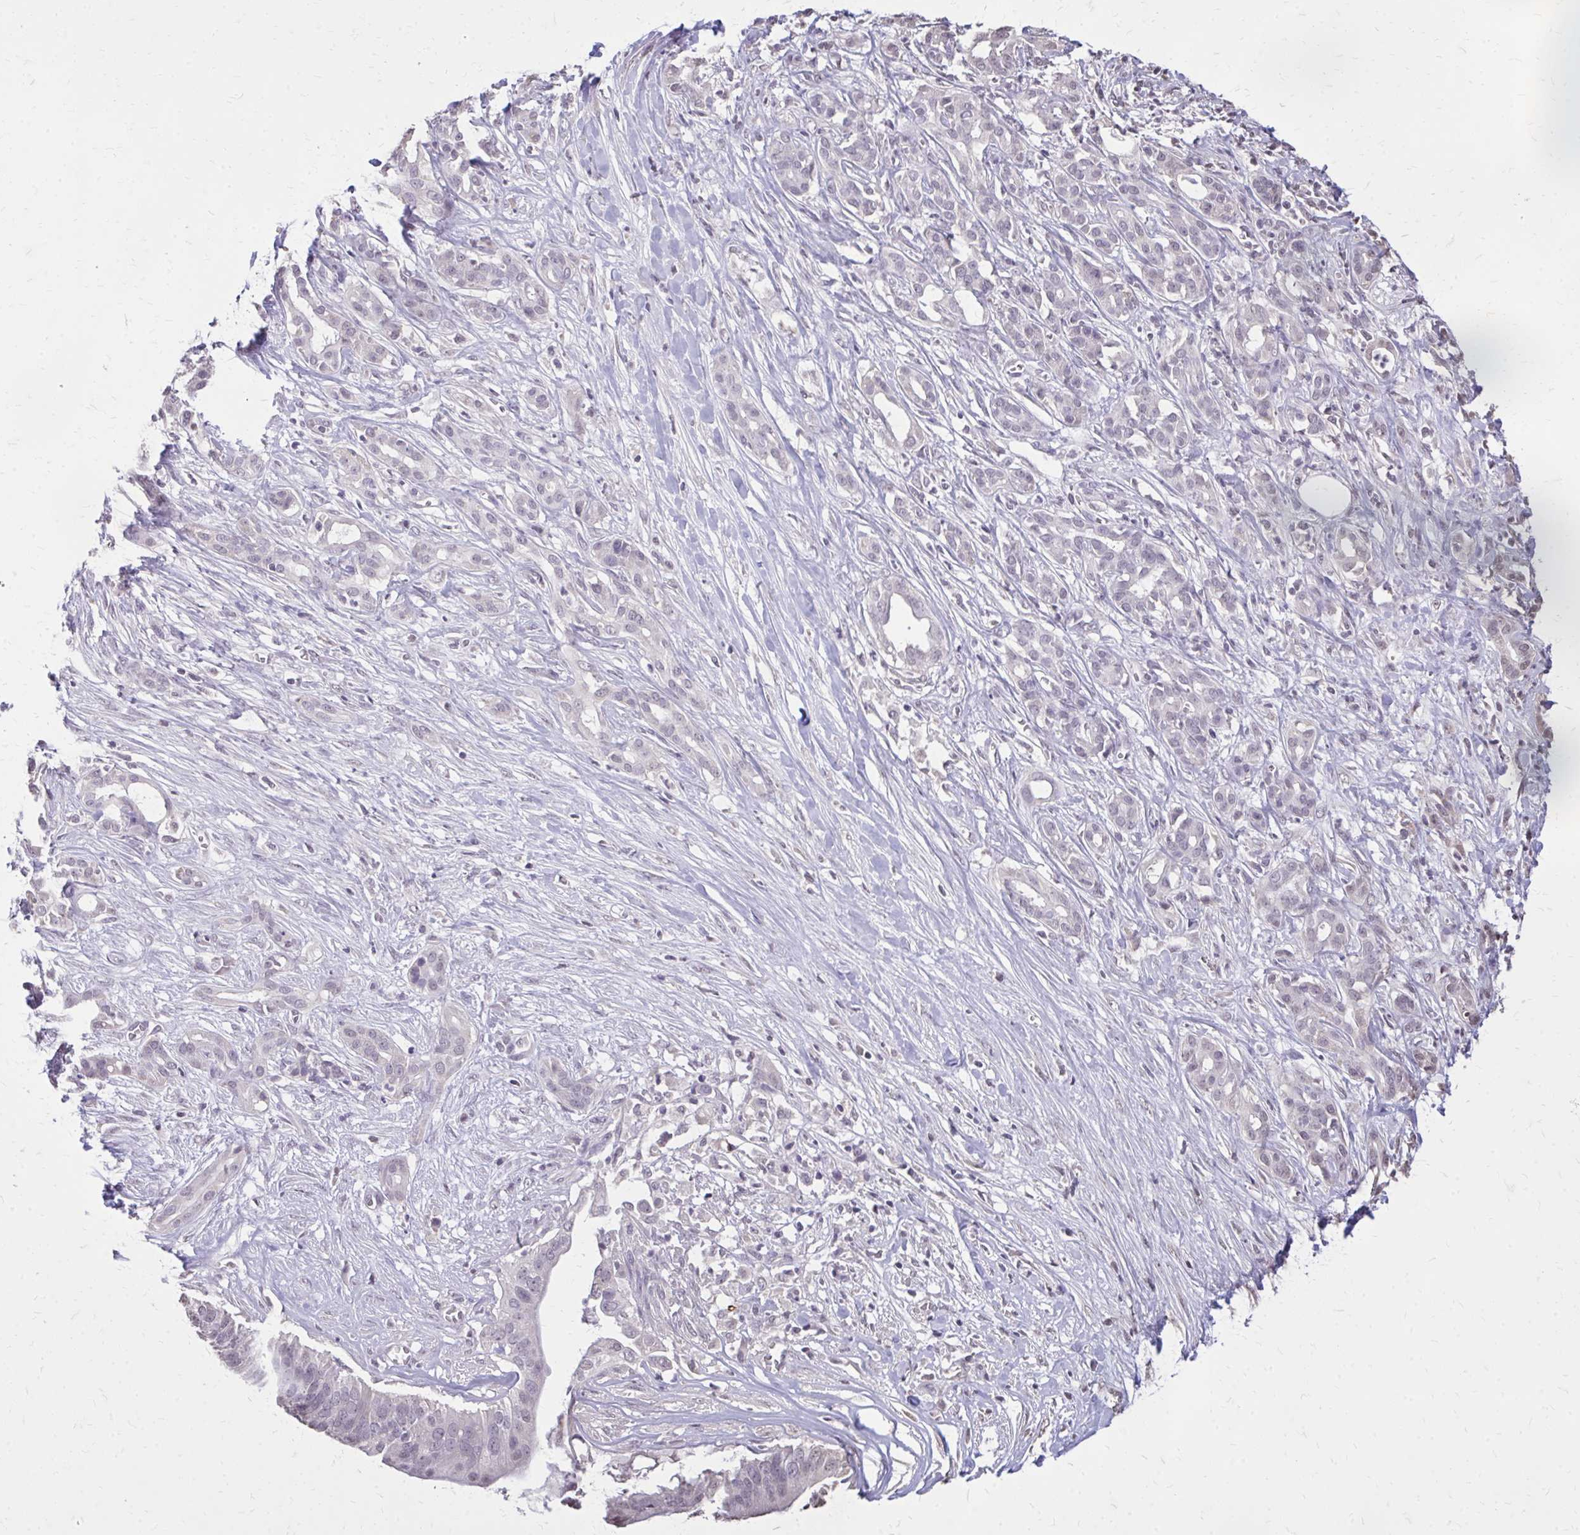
{"staining": {"intensity": "negative", "quantity": "none", "location": "none"}, "tissue": "pancreatic cancer", "cell_type": "Tumor cells", "image_type": "cancer", "snomed": [{"axis": "morphology", "description": "Adenocarcinoma, NOS"}, {"axis": "topography", "description": "Pancreas"}], "caption": "Tumor cells are negative for protein expression in human adenocarcinoma (pancreatic).", "gene": "AKAP5", "patient": {"sex": "male", "age": 61}}